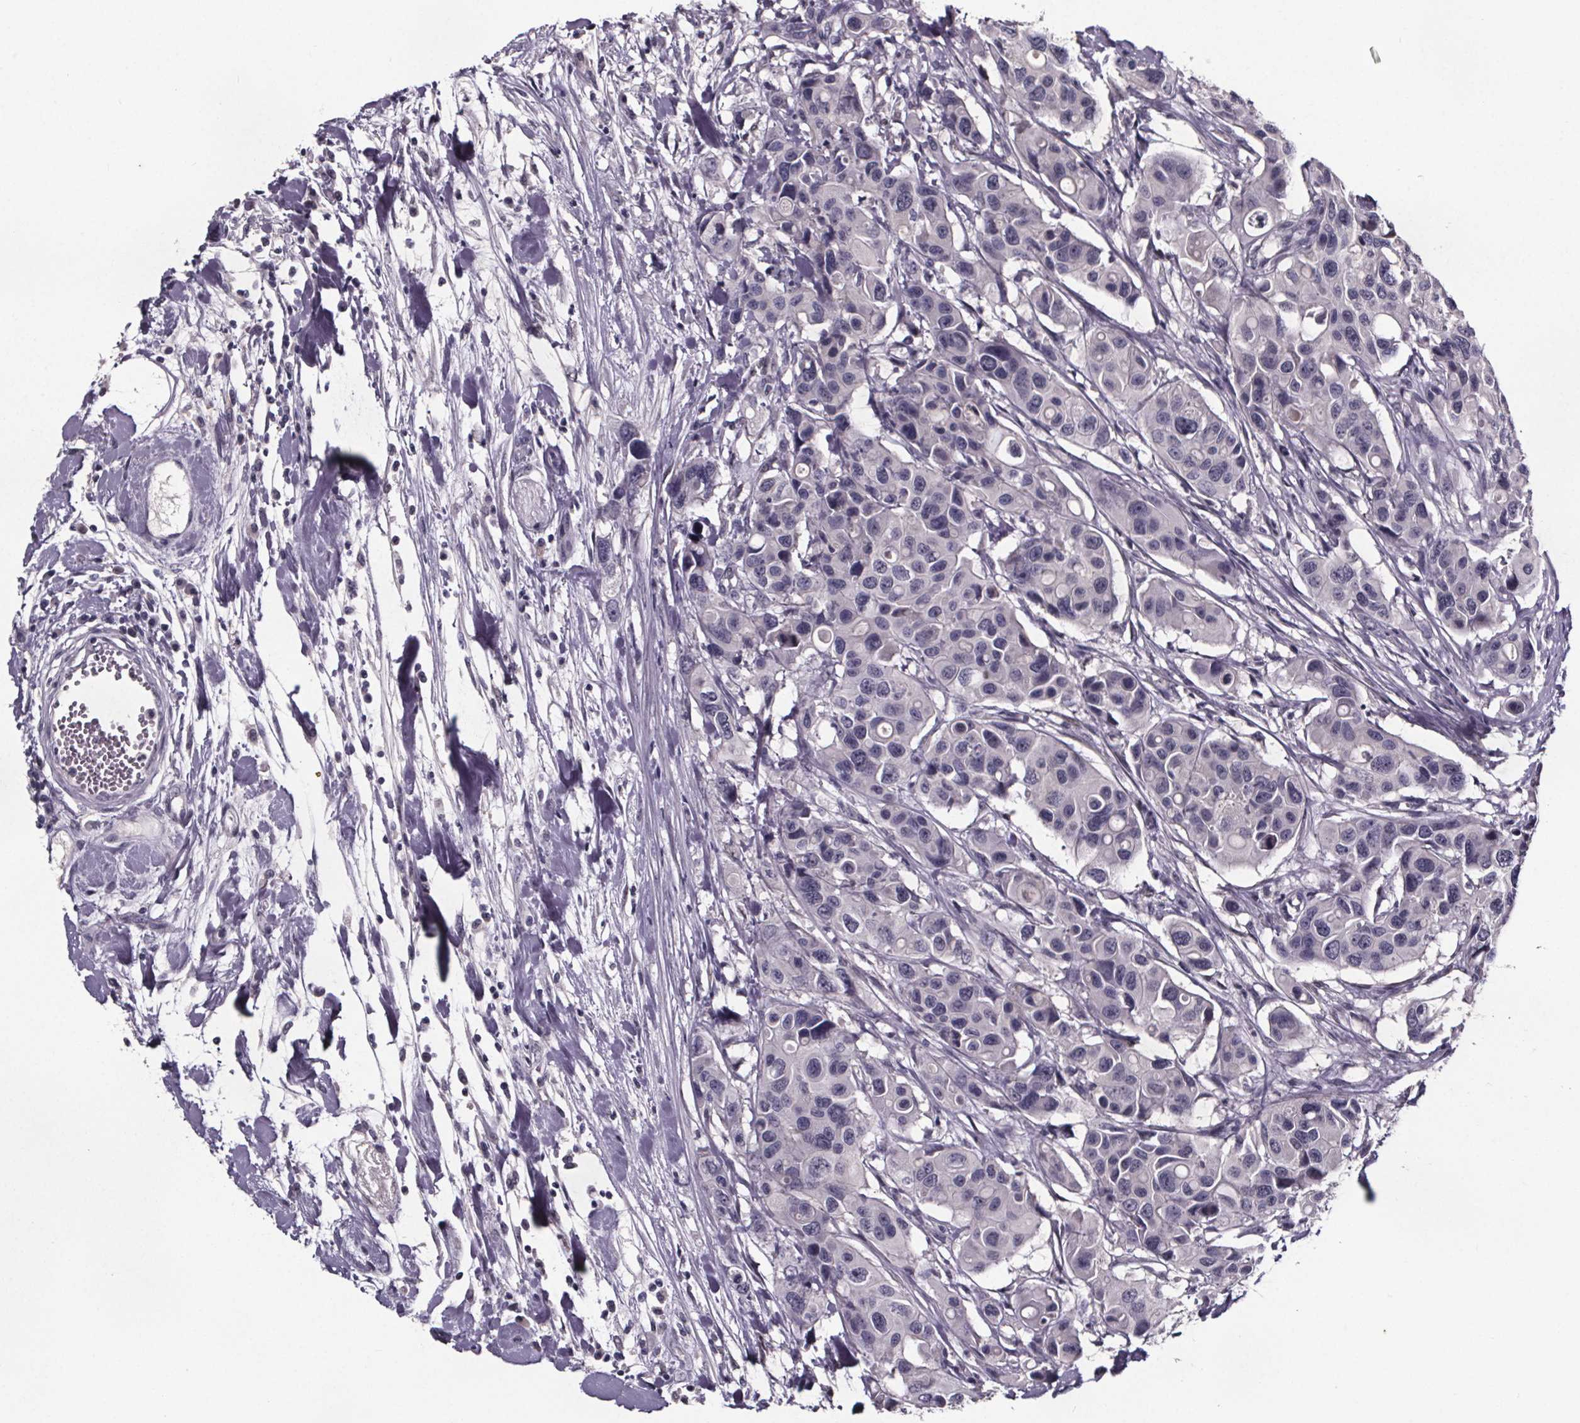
{"staining": {"intensity": "negative", "quantity": "none", "location": "none"}, "tissue": "colorectal cancer", "cell_type": "Tumor cells", "image_type": "cancer", "snomed": [{"axis": "morphology", "description": "Adenocarcinoma, NOS"}, {"axis": "topography", "description": "Colon"}], "caption": "There is no significant staining in tumor cells of adenocarcinoma (colorectal).", "gene": "AR", "patient": {"sex": "male", "age": 77}}